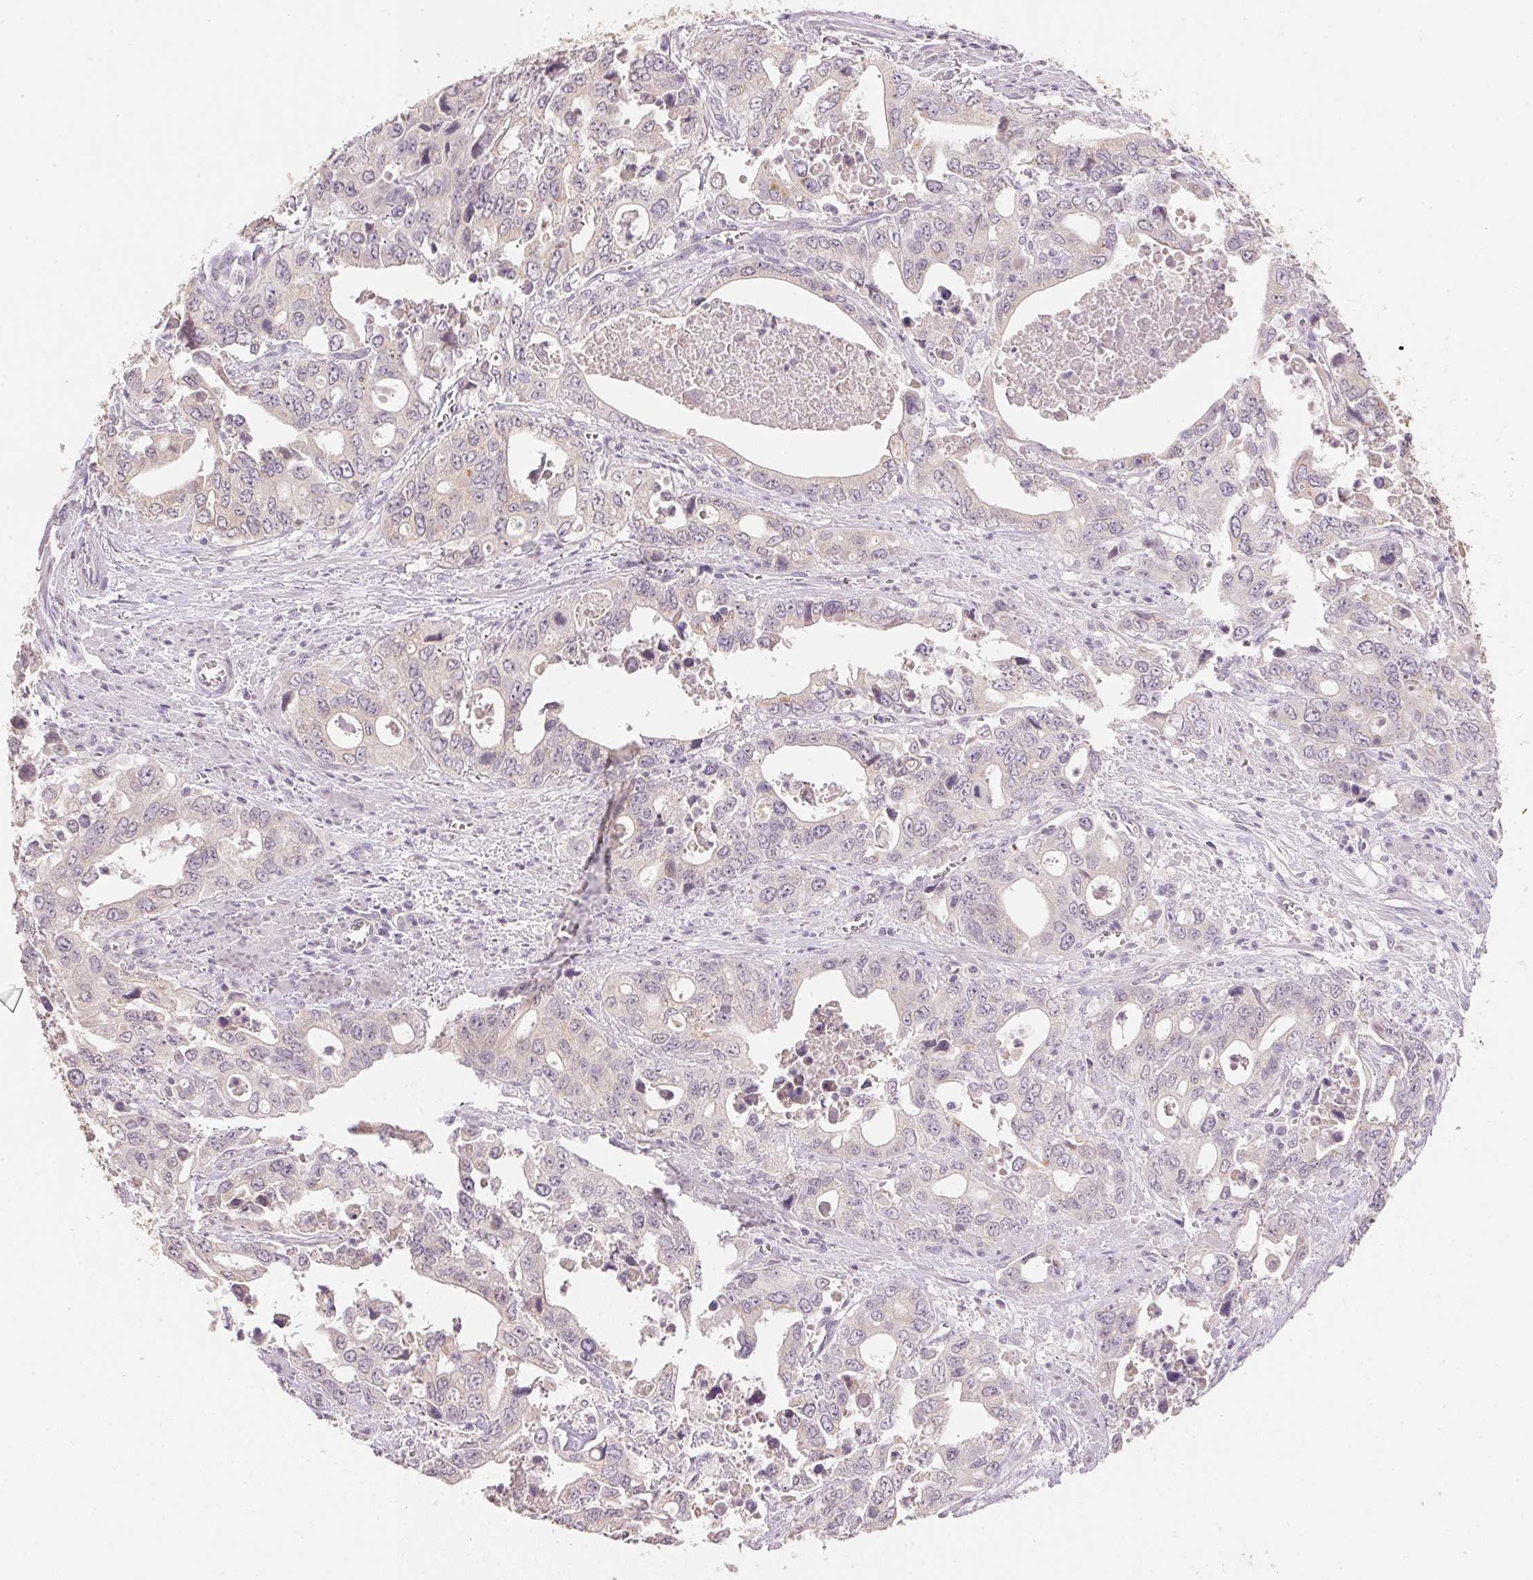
{"staining": {"intensity": "negative", "quantity": "none", "location": "none"}, "tissue": "stomach cancer", "cell_type": "Tumor cells", "image_type": "cancer", "snomed": [{"axis": "morphology", "description": "Adenocarcinoma, NOS"}, {"axis": "topography", "description": "Stomach, upper"}], "caption": "High magnification brightfield microscopy of stomach cancer (adenocarcinoma) stained with DAB (3,3'-diaminobenzidine) (brown) and counterstained with hematoxylin (blue): tumor cells show no significant positivity. The staining was performed using DAB to visualize the protein expression in brown, while the nuclei were stained in blue with hematoxylin (Magnification: 20x).", "gene": "DHCR24", "patient": {"sex": "male", "age": 74}}